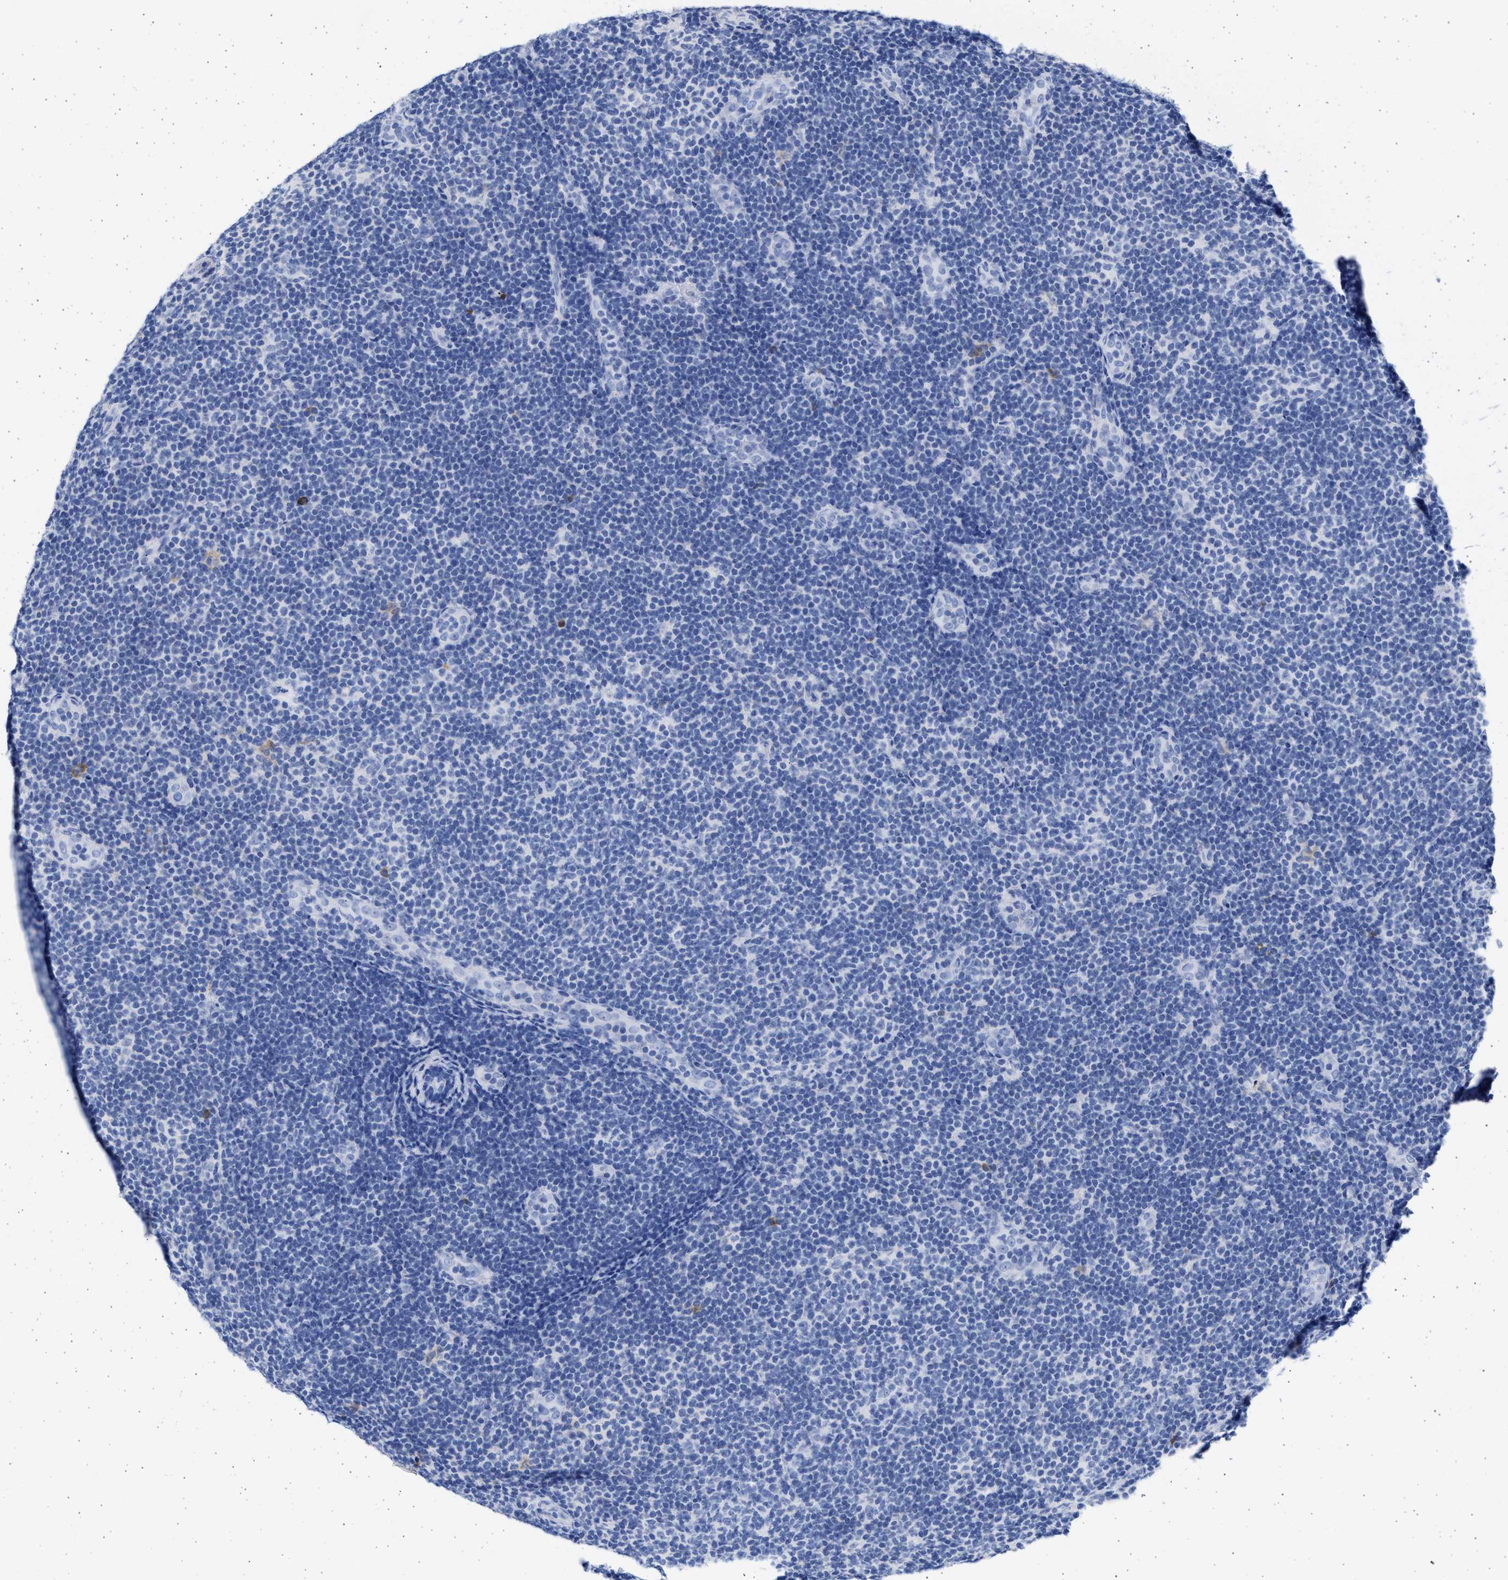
{"staining": {"intensity": "negative", "quantity": "none", "location": "none"}, "tissue": "lymphoma", "cell_type": "Tumor cells", "image_type": "cancer", "snomed": [{"axis": "morphology", "description": "Hodgkin's disease, NOS"}, {"axis": "topography", "description": "Lymph node"}], "caption": "Tumor cells show no significant protein positivity in Hodgkin's disease.", "gene": "ALDOC", "patient": {"sex": "female", "age": 57}}